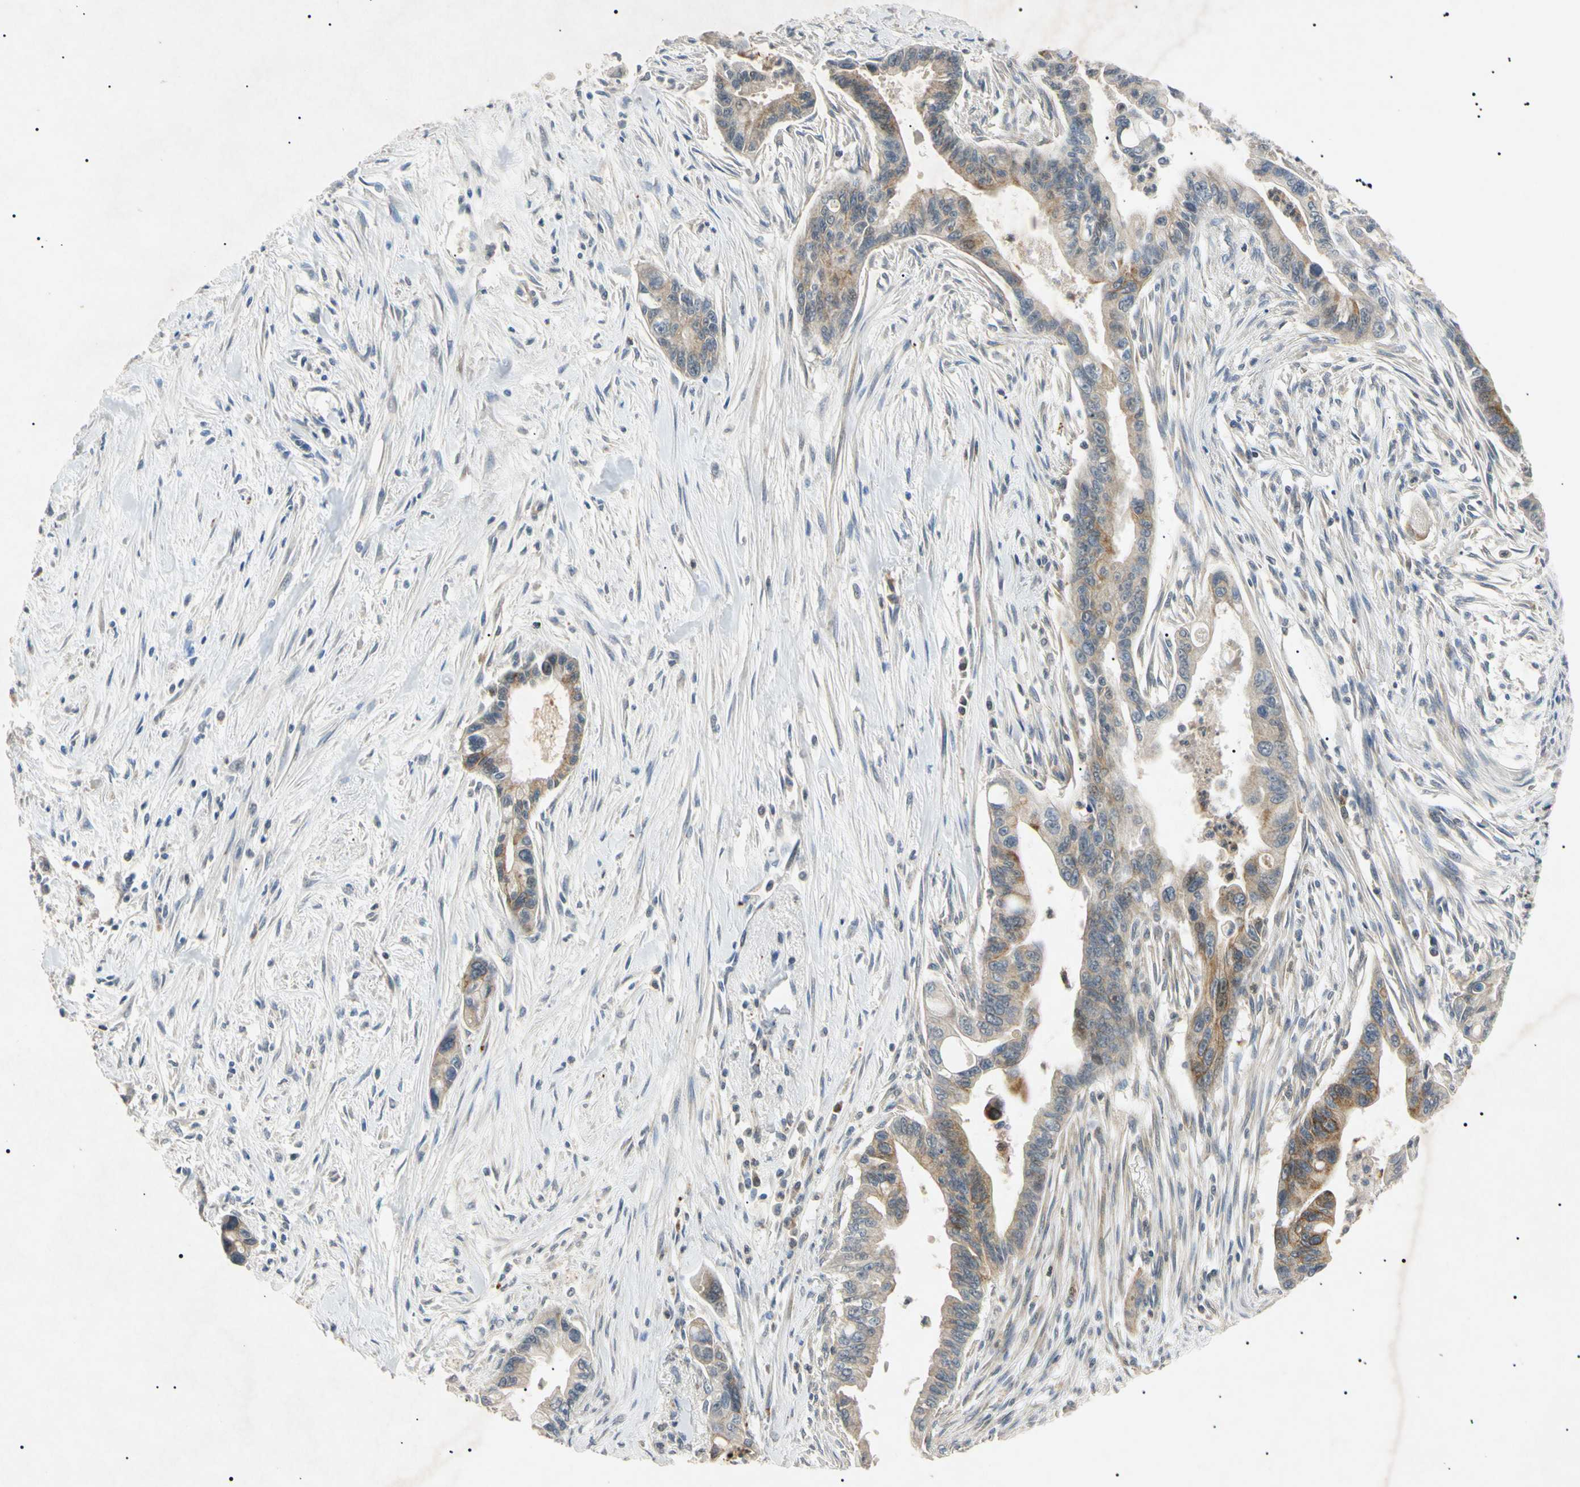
{"staining": {"intensity": "moderate", "quantity": "<25%", "location": "cytoplasmic/membranous"}, "tissue": "pancreatic cancer", "cell_type": "Tumor cells", "image_type": "cancer", "snomed": [{"axis": "morphology", "description": "Adenocarcinoma, NOS"}, {"axis": "topography", "description": "Pancreas"}], "caption": "Immunohistochemistry of human pancreatic cancer displays low levels of moderate cytoplasmic/membranous staining in approximately <25% of tumor cells.", "gene": "TUBB4A", "patient": {"sex": "male", "age": 70}}